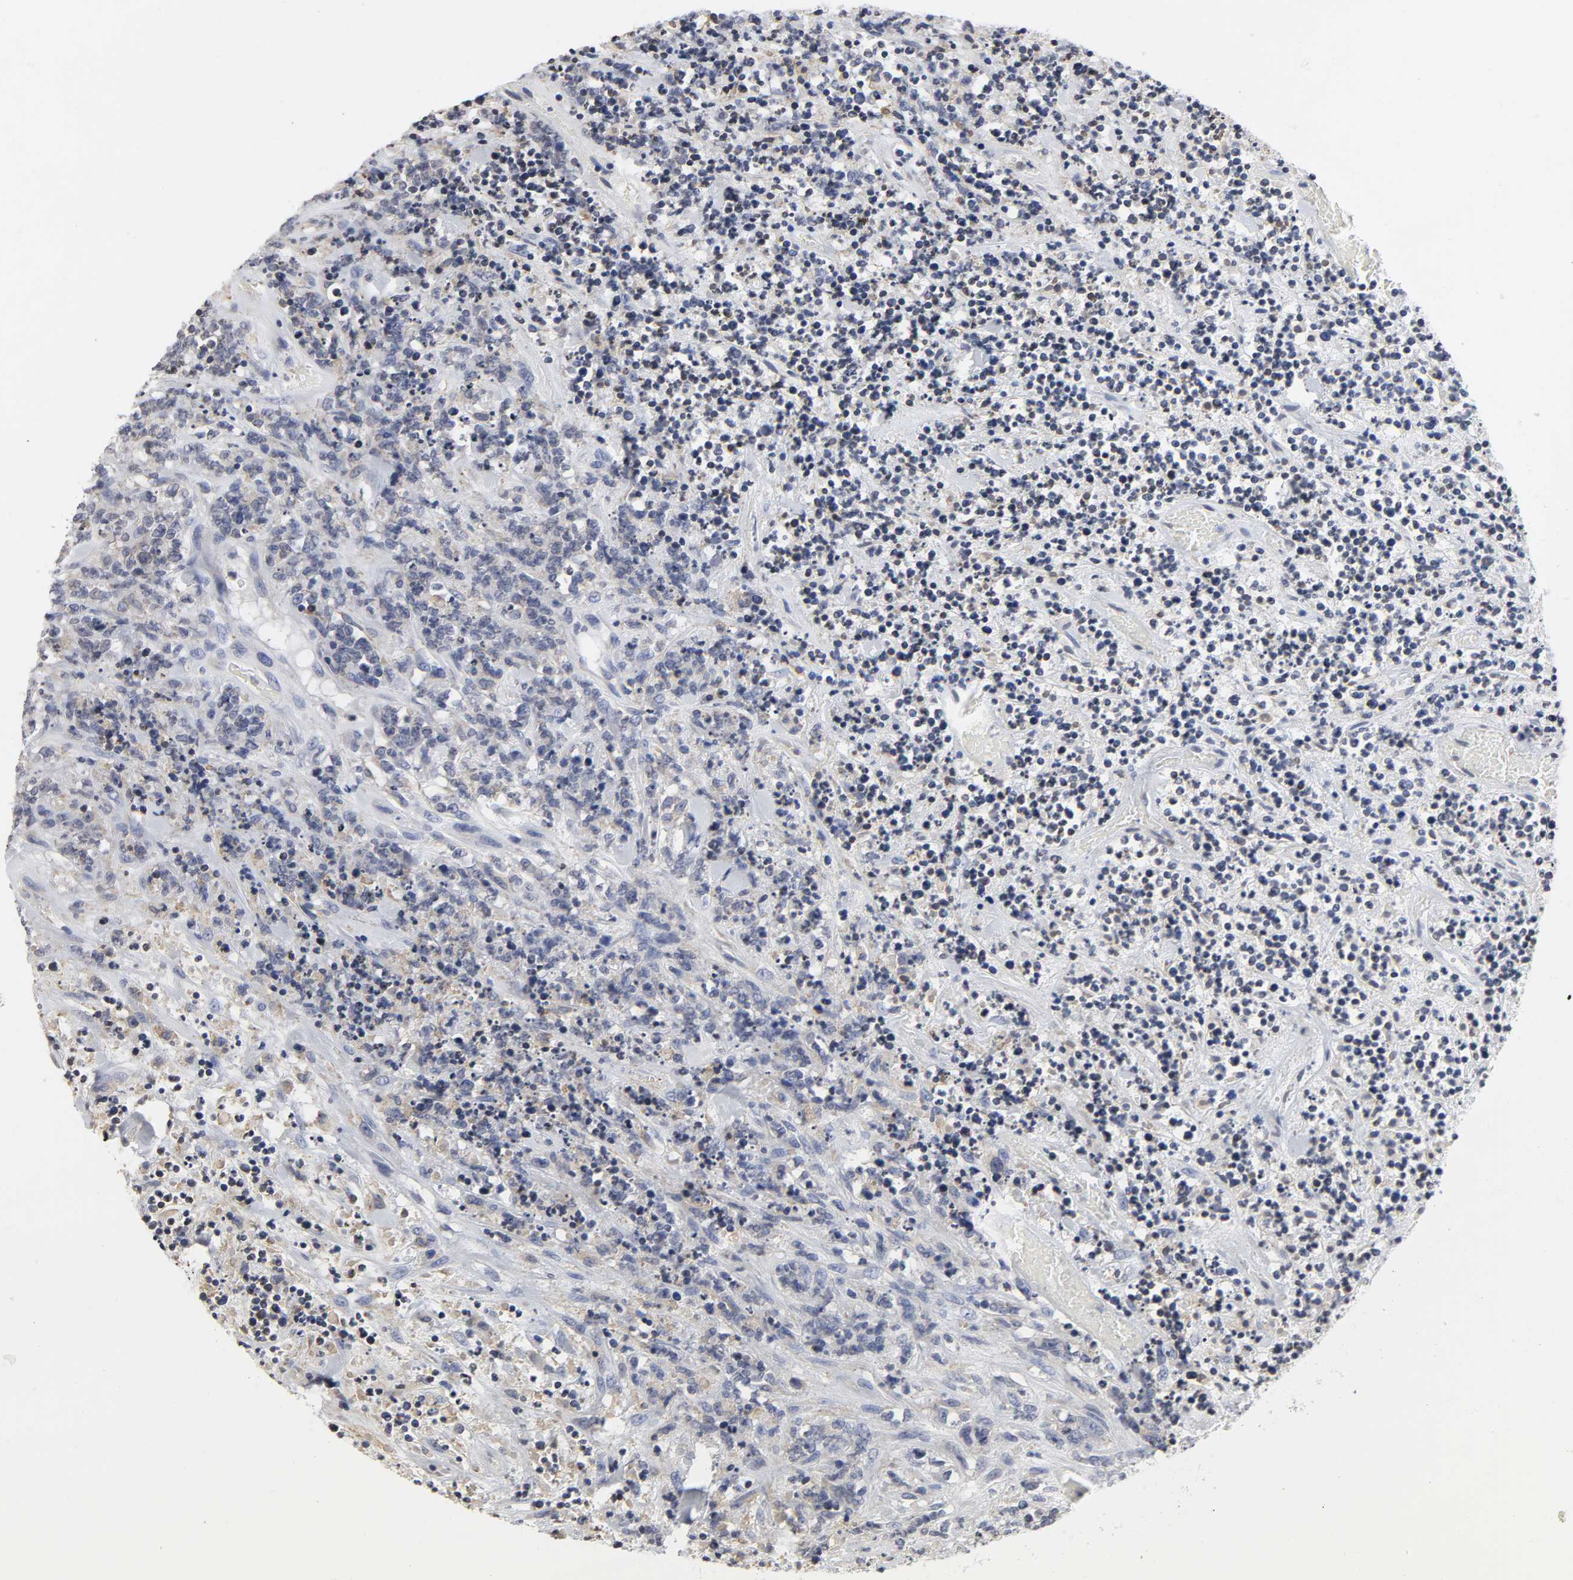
{"staining": {"intensity": "negative", "quantity": "none", "location": "none"}, "tissue": "lymphoma", "cell_type": "Tumor cells", "image_type": "cancer", "snomed": [{"axis": "morphology", "description": "Malignant lymphoma, non-Hodgkin's type, High grade"}, {"axis": "topography", "description": "Soft tissue"}], "caption": "IHC histopathology image of neoplastic tissue: human high-grade malignant lymphoma, non-Hodgkin's type stained with DAB (3,3'-diaminobenzidine) reveals no significant protein positivity in tumor cells.", "gene": "HCK", "patient": {"sex": "male", "age": 18}}